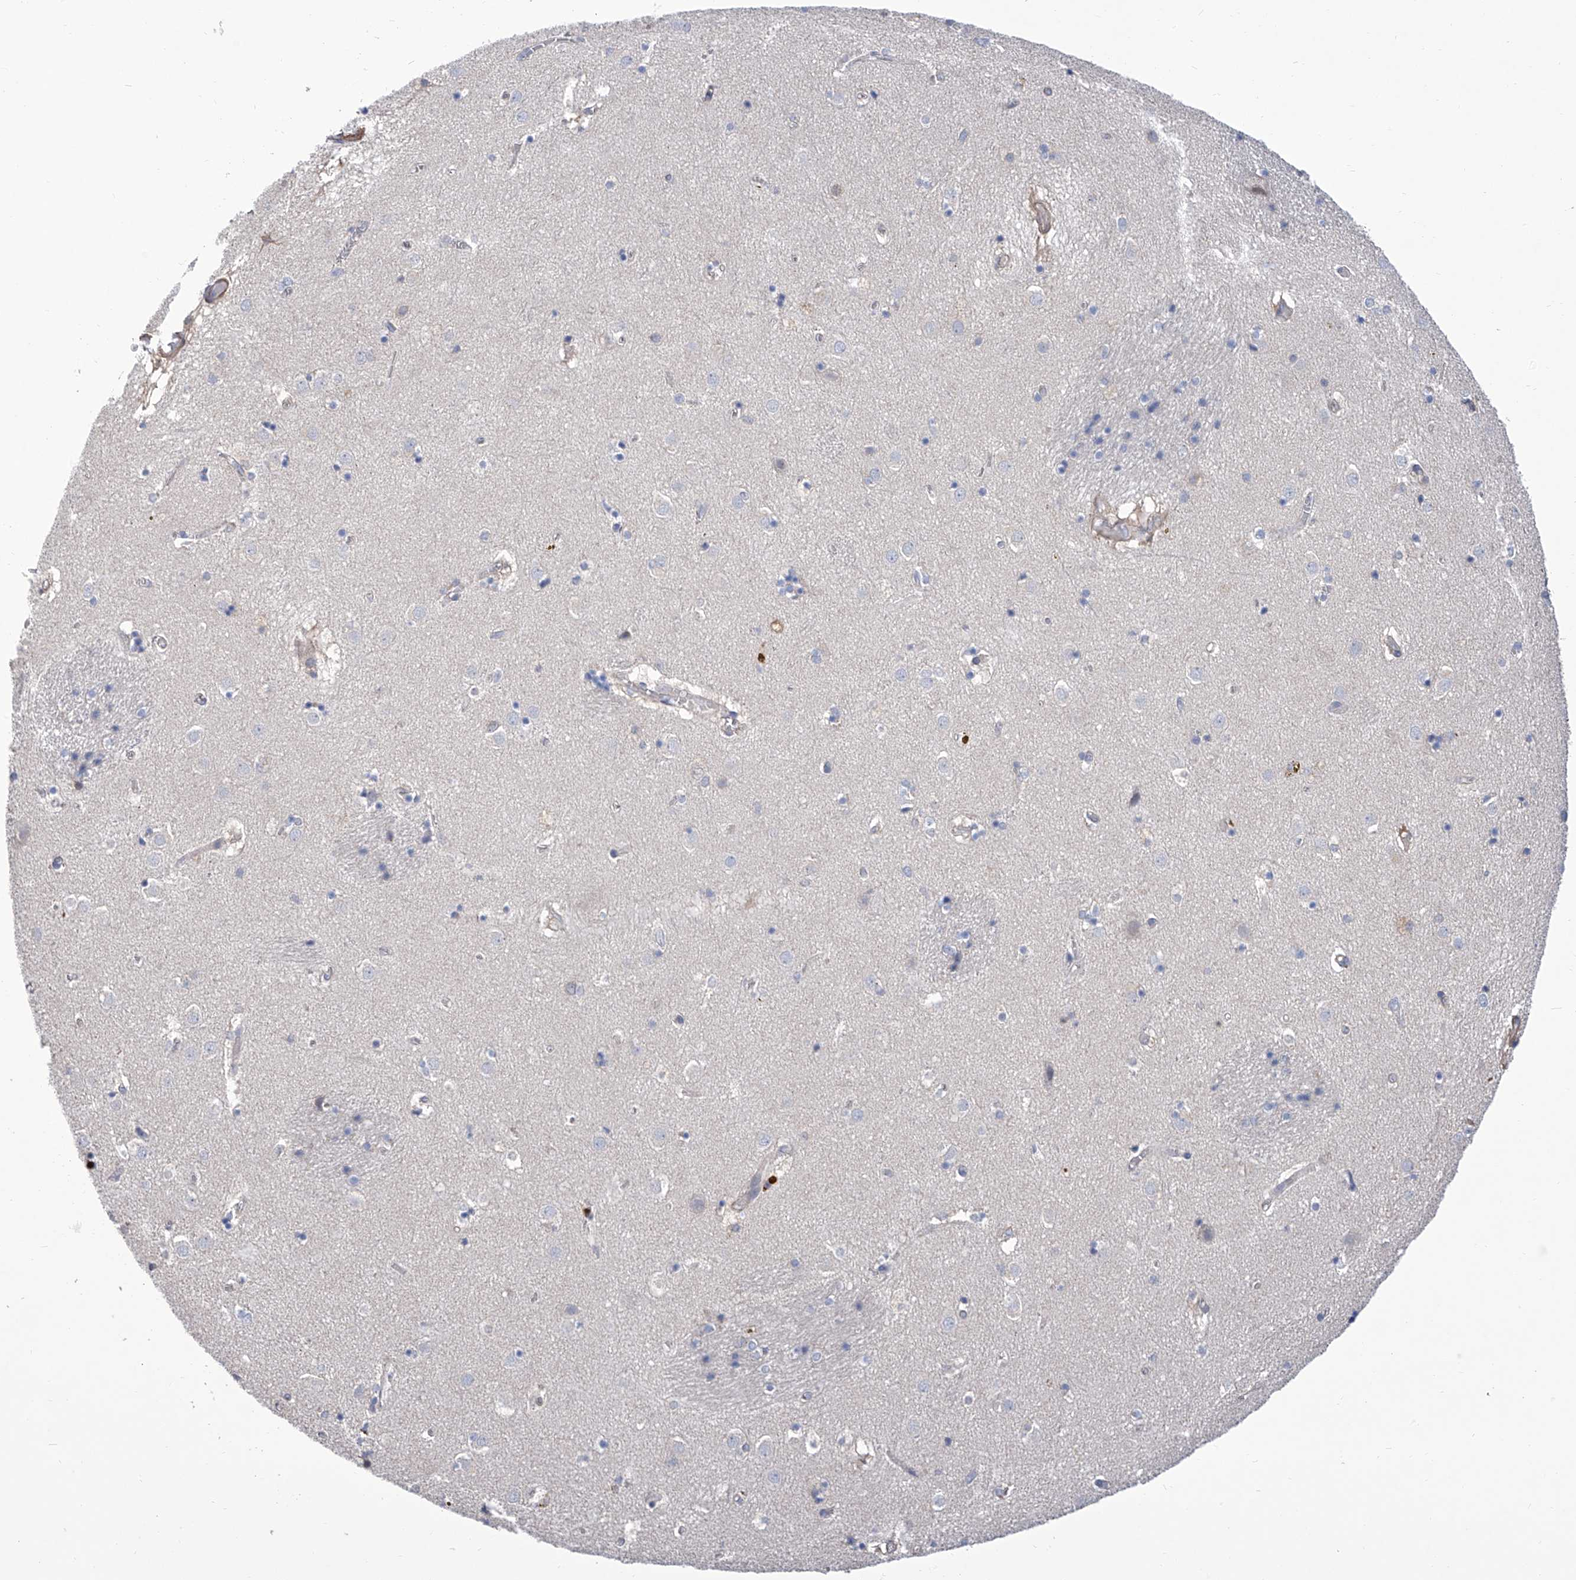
{"staining": {"intensity": "negative", "quantity": "none", "location": "none"}, "tissue": "caudate", "cell_type": "Glial cells", "image_type": "normal", "snomed": [{"axis": "morphology", "description": "Normal tissue, NOS"}, {"axis": "topography", "description": "Lateral ventricle wall"}], "caption": "Immunohistochemical staining of benign human caudate demonstrates no significant positivity in glial cells. (Stains: DAB (3,3'-diaminobenzidine) immunohistochemistry with hematoxylin counter stain, Microscopy: brightfield microscopy at high magnification).", "gene": "SMS", "patient": {"sex": "male", "age": 70}}